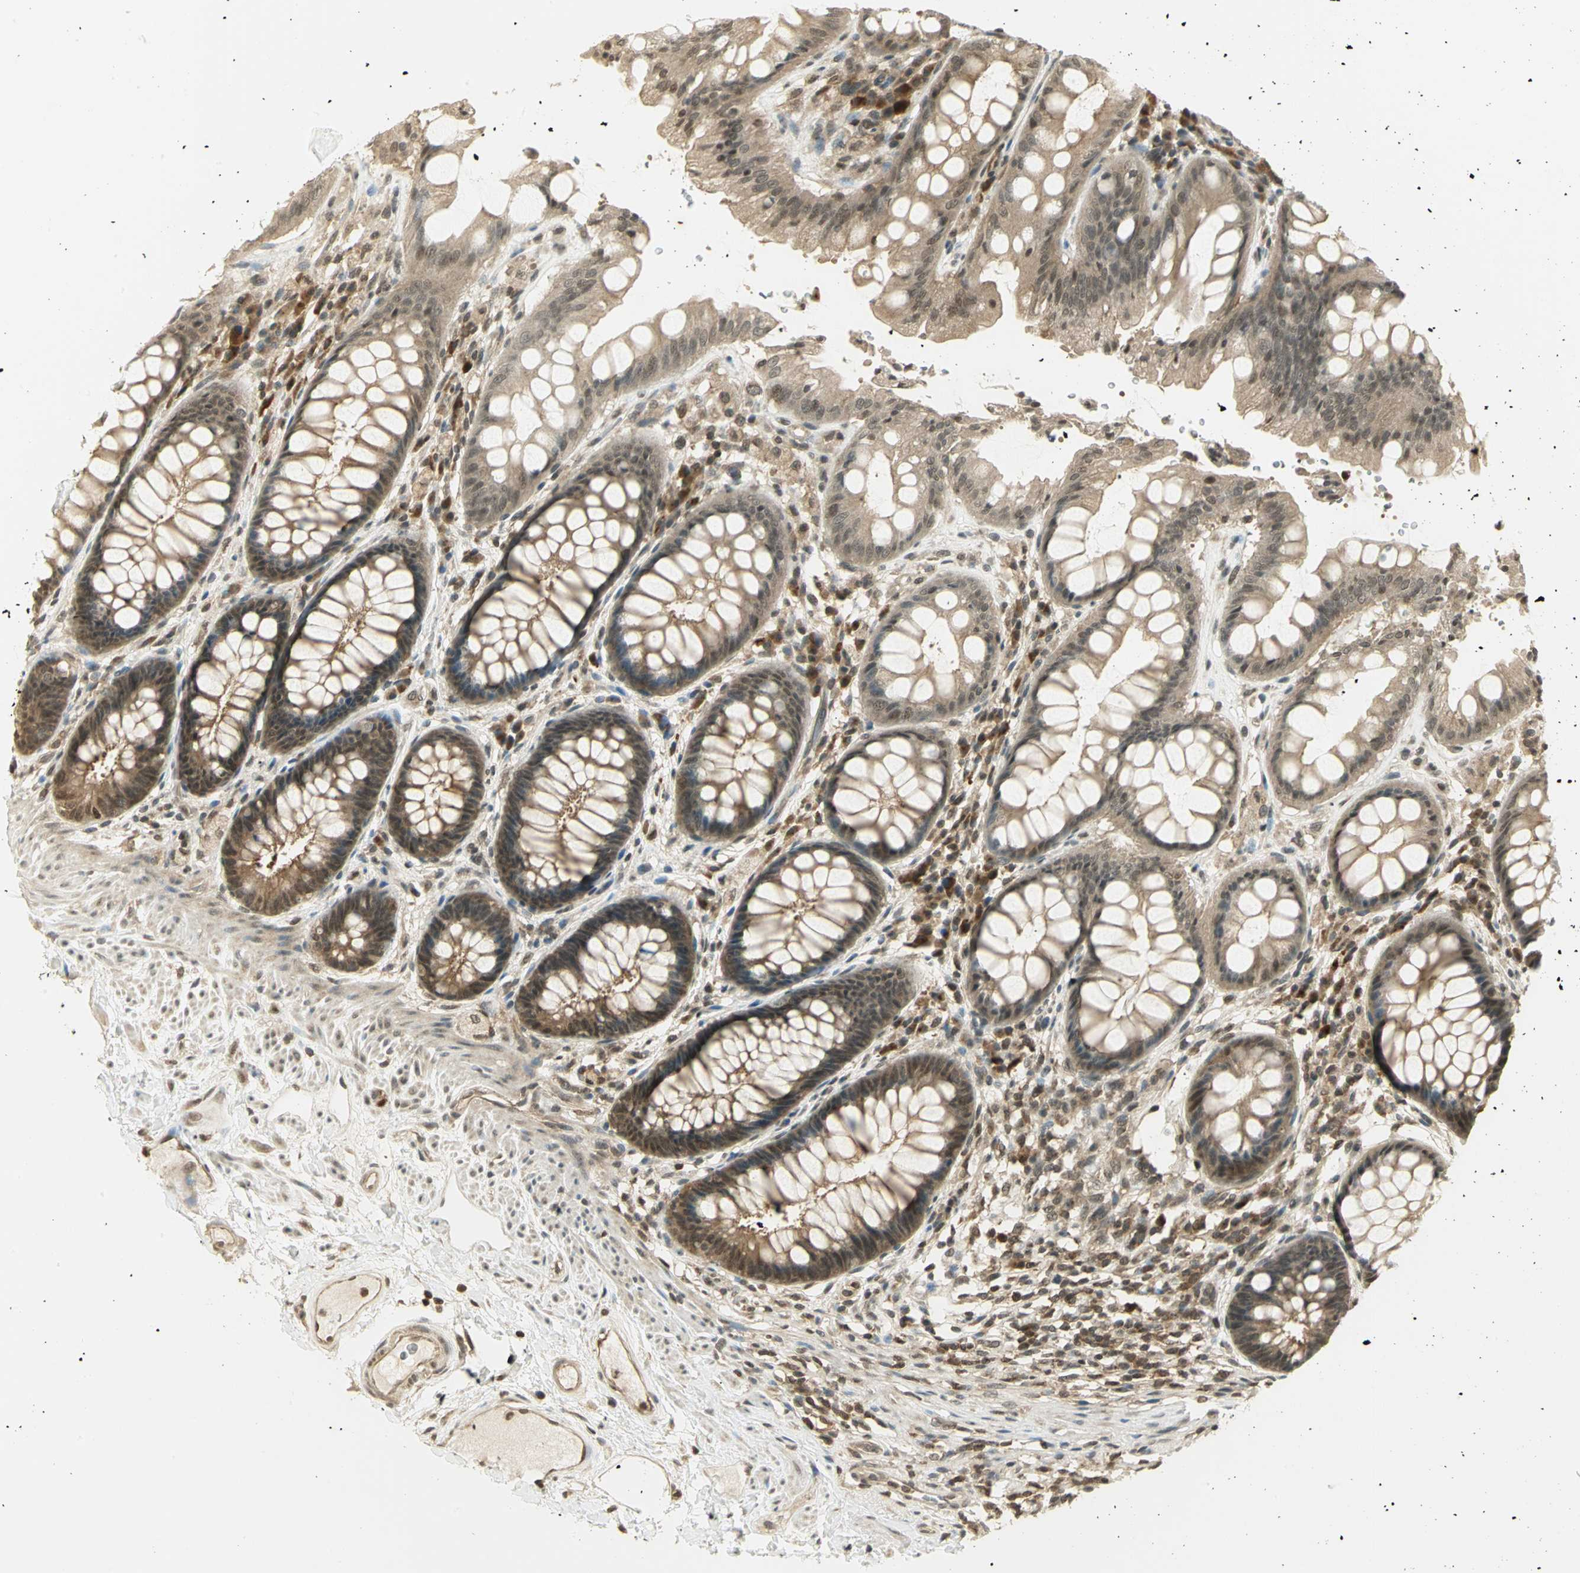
{"staining": {"intensity": "moderate", "quantity": ">75%", "location": "cytoplasmic/membranous"}, "tissue": "rectum", "cell_type": "Glandular cells", "image_type": "normal", "snomed": [{"axis": "morphology", "description": "Normal tissue, NOS"}, {"axis": "topography", "description": "Rectum"}], "caption": "Glandular cells exhibit medium levels of moderate cytoplasmic/membranous expression in about >75% of cells in benign rectum.", "gene": "CDC34", "patient": {"sex": "female", "age": 46}}